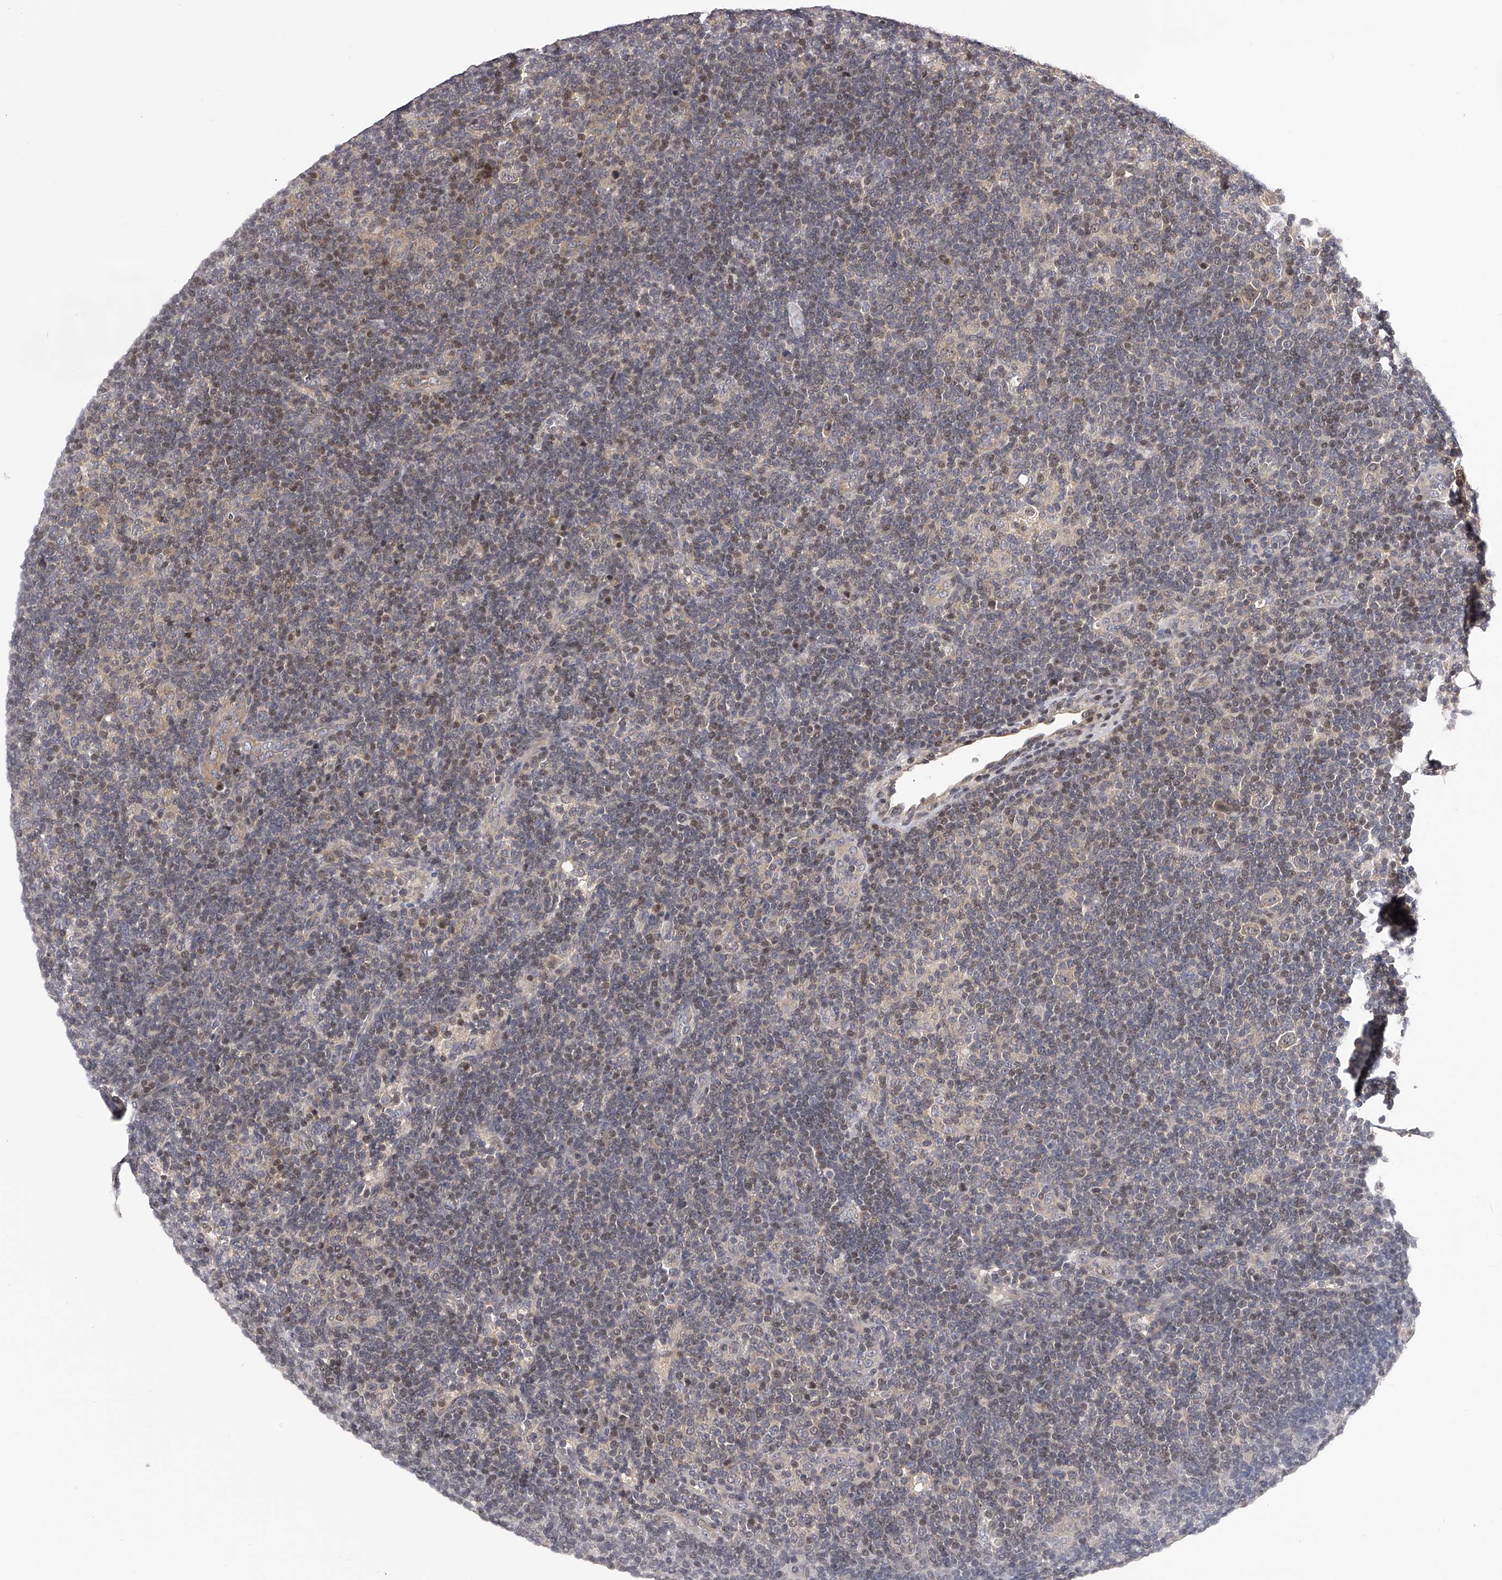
{"staining": {"intensity": "weak", "quantity": "<25%", "location": "cytoplasmic/membranous,nuclear"}, "tissue": "lymphoma", "cell_type": "Tumor cells", "image_type": "cancer", "snomed": [{"axis": "morphology", "description": "Hodgkin's disease, NOS"}, {"axis": "topography", "description": "Lymph node"}], "caption": "Immunohistochemical staining of human Hodgkin's disease exhibits no significant expression in tumor cells.", "gene": "PFDN2", "patient": {"sex": "female", "age": 57}}